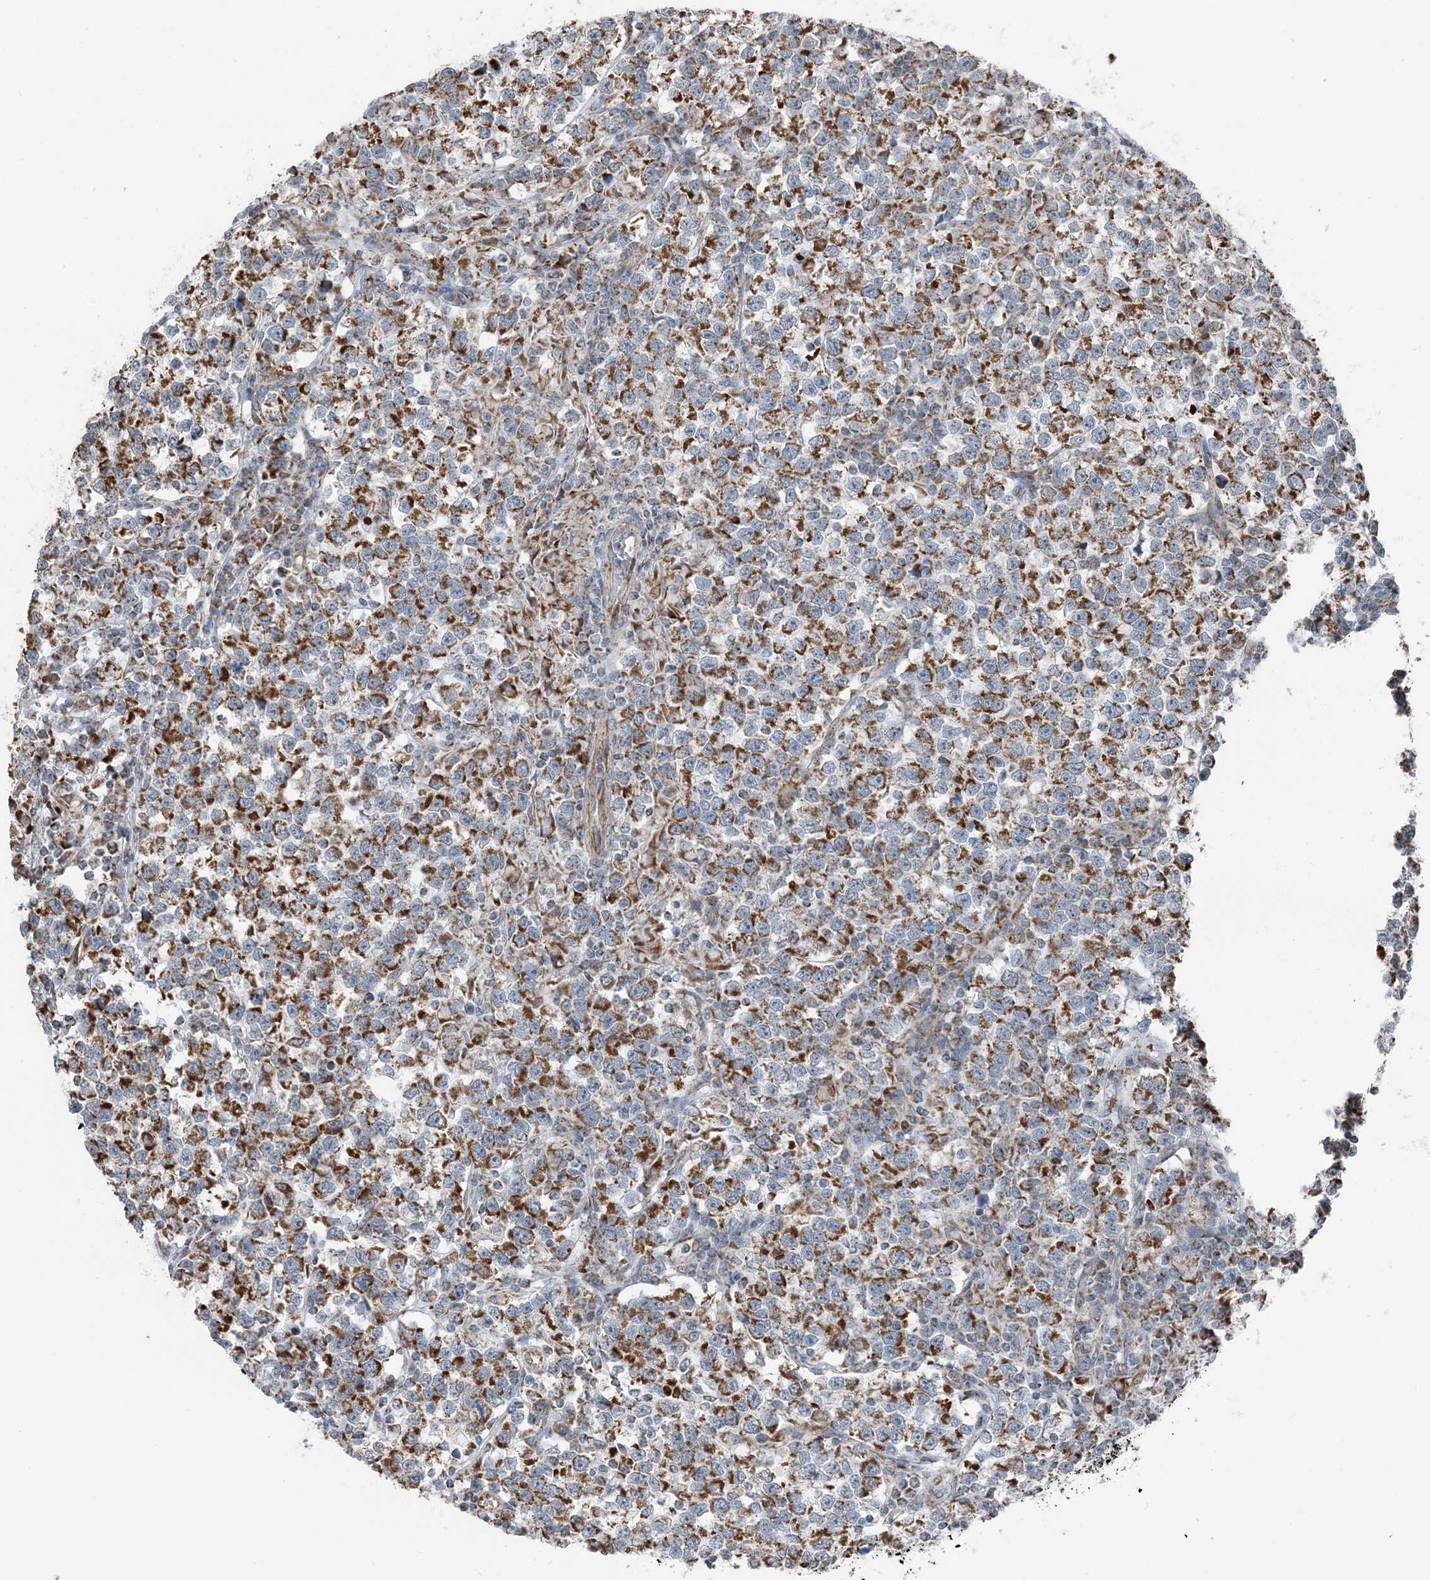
{"staining": {"intensity": "moderate", "quantity": ">75%", "location": "cytoplasmic/membranous"}, "tissue": "testis cancer", "cell_type": "Tumor cells", "image_type": "cancer", "snomed": [{"axis": "morphology", "description": "Normal tissue, NOS"}, {"axis": "morphology", "description": "Seminoma, NOS"}, {"axis": "topography", "description": "Testis"}], "caption": "Protein analysis of seminoma (testis) tissue shows moderate cytoplasmic/membranous staining in approximately >75% of tumor cells.", "gene": "PILRB", "patient": {"sex": "male", "age": 43}}